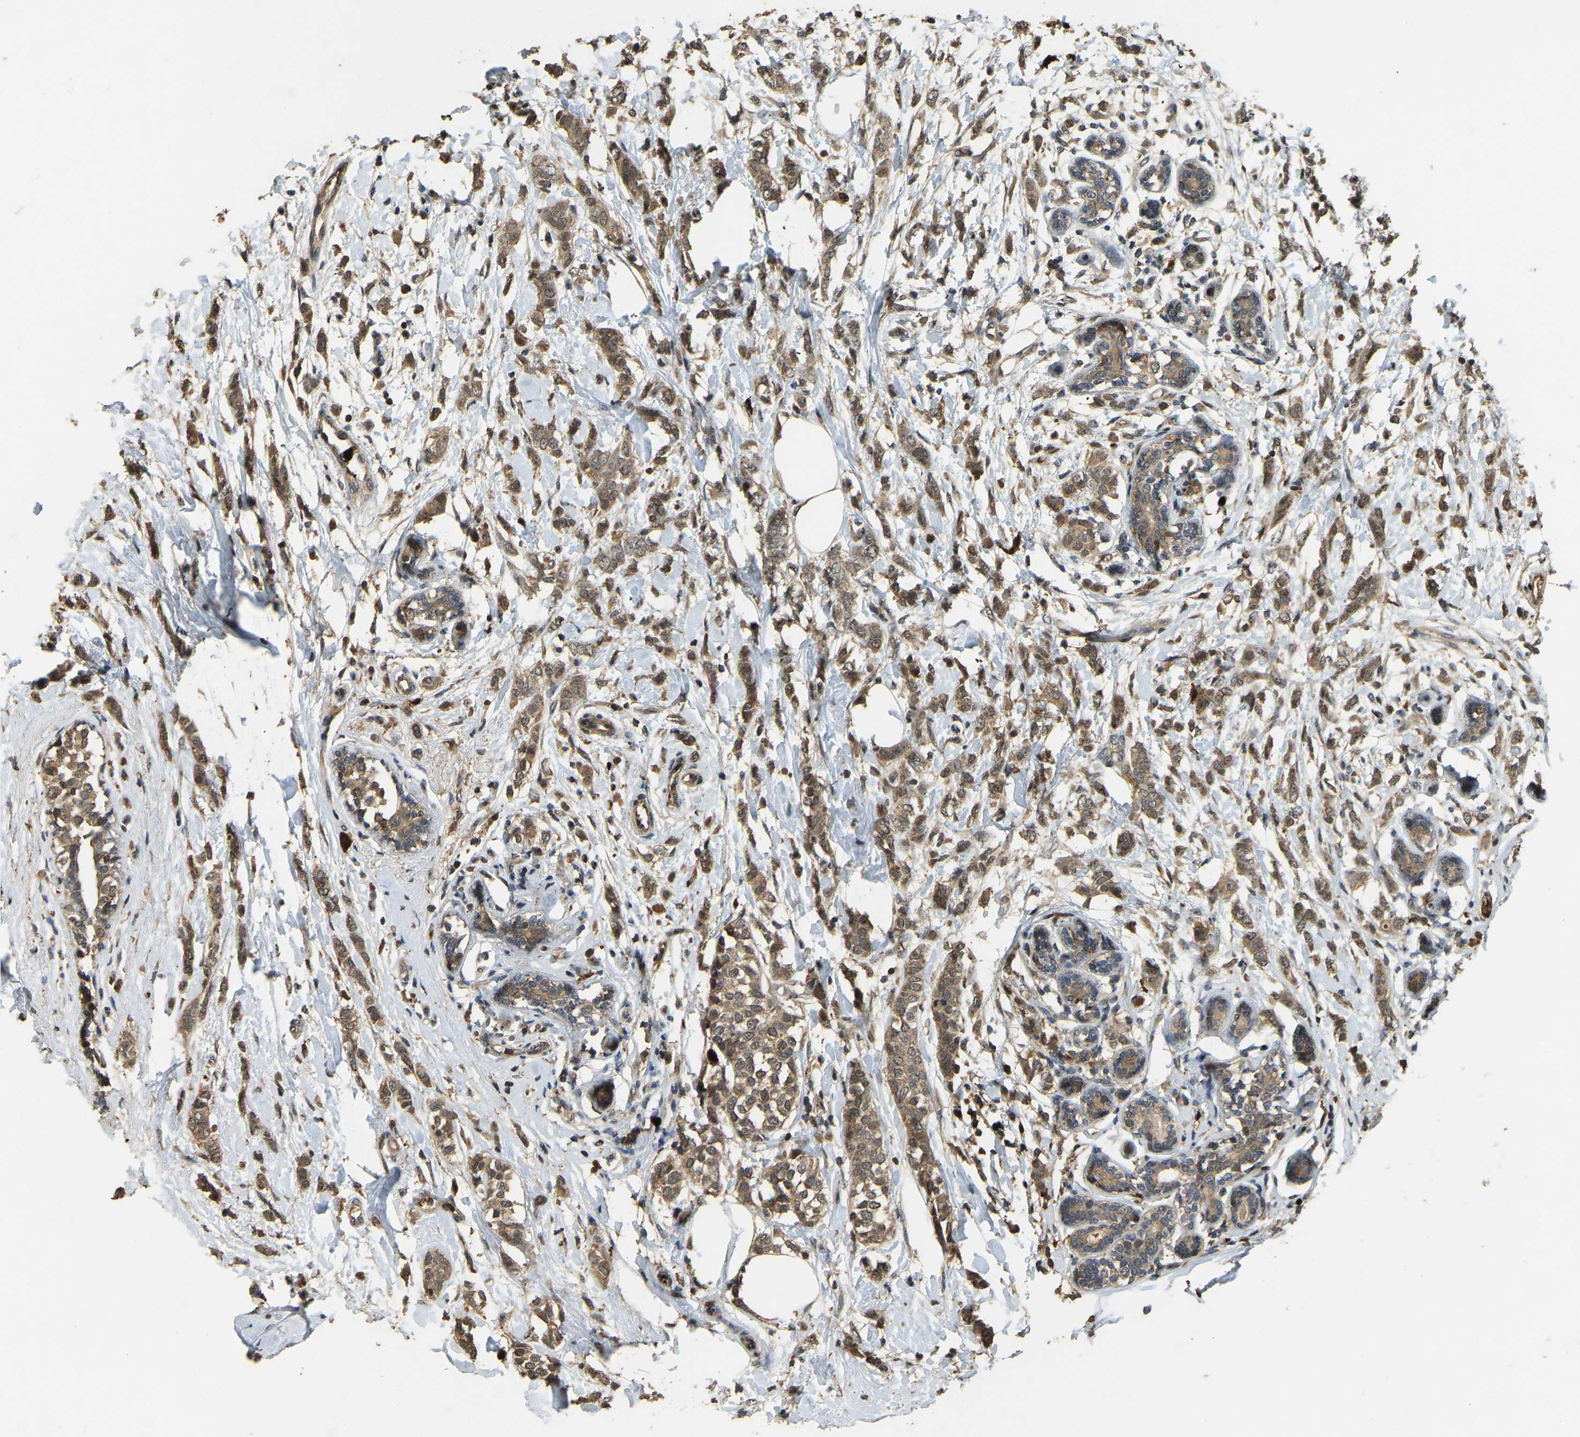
{"staining": {"intensity": "moderate", "quantity": ">75%", "location": "cytoplasmic/membranous"}, "tissue": "breast cancer", "cell_type": "Tumor cells", "image_type": "cancer", "snomed": [{"axis": "morphology", "description": "Lobular carcinoma, in situ"}, {"axis": "morphology", "description": "Lobular carcinoma"}, {"axis": "topography", "description": "Breast"}], "caption": "Immunohistochemistry (IHC) (DAB) staining of human breast cancer (lobular carcinoma in situ) demonstrates moderate cytoplasmic/membranous protein expression in about >75% of tumor cells.", "gene": "RNF141", "patient": {"sex": "female", "age": 41}}